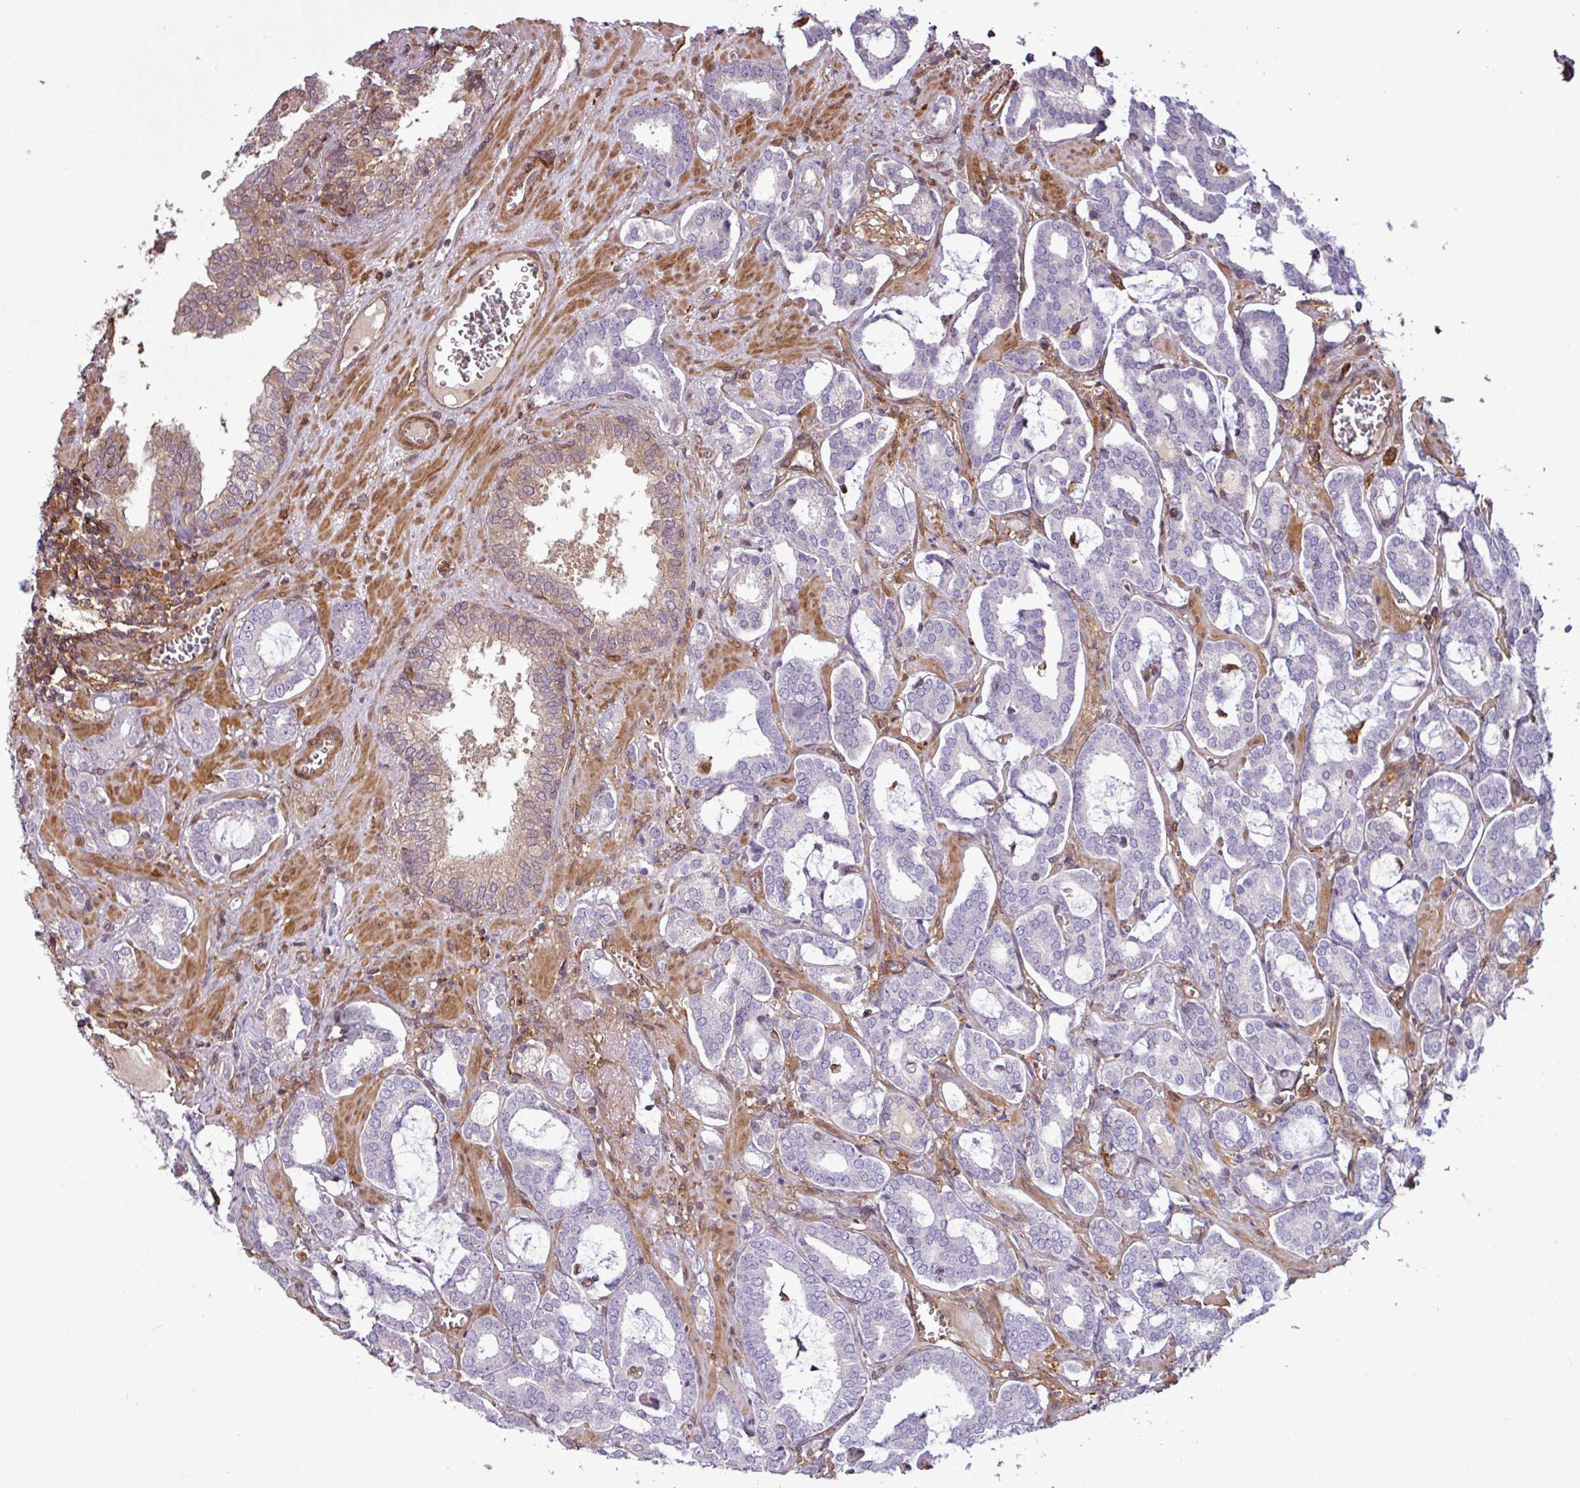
{"staining": {"intensity": "negative", "quantity": "none", "location": "none"}, "tissue": "prostate cancer", "cell_type": "Tumor cells", "image_type": "cancer", "snomed": [{"axis": "morphology", "description": "Adenocarcinoma, High grade"}, {"axis": "topography", "description": "Prostate and seminal vesicle, NOS"}], "caption": "Protein analysis of prostate cancer reveals no significant staining in tumor cells.", "gene": "SH3BGRL", "patient": {"sex": "male", "age": 67}}